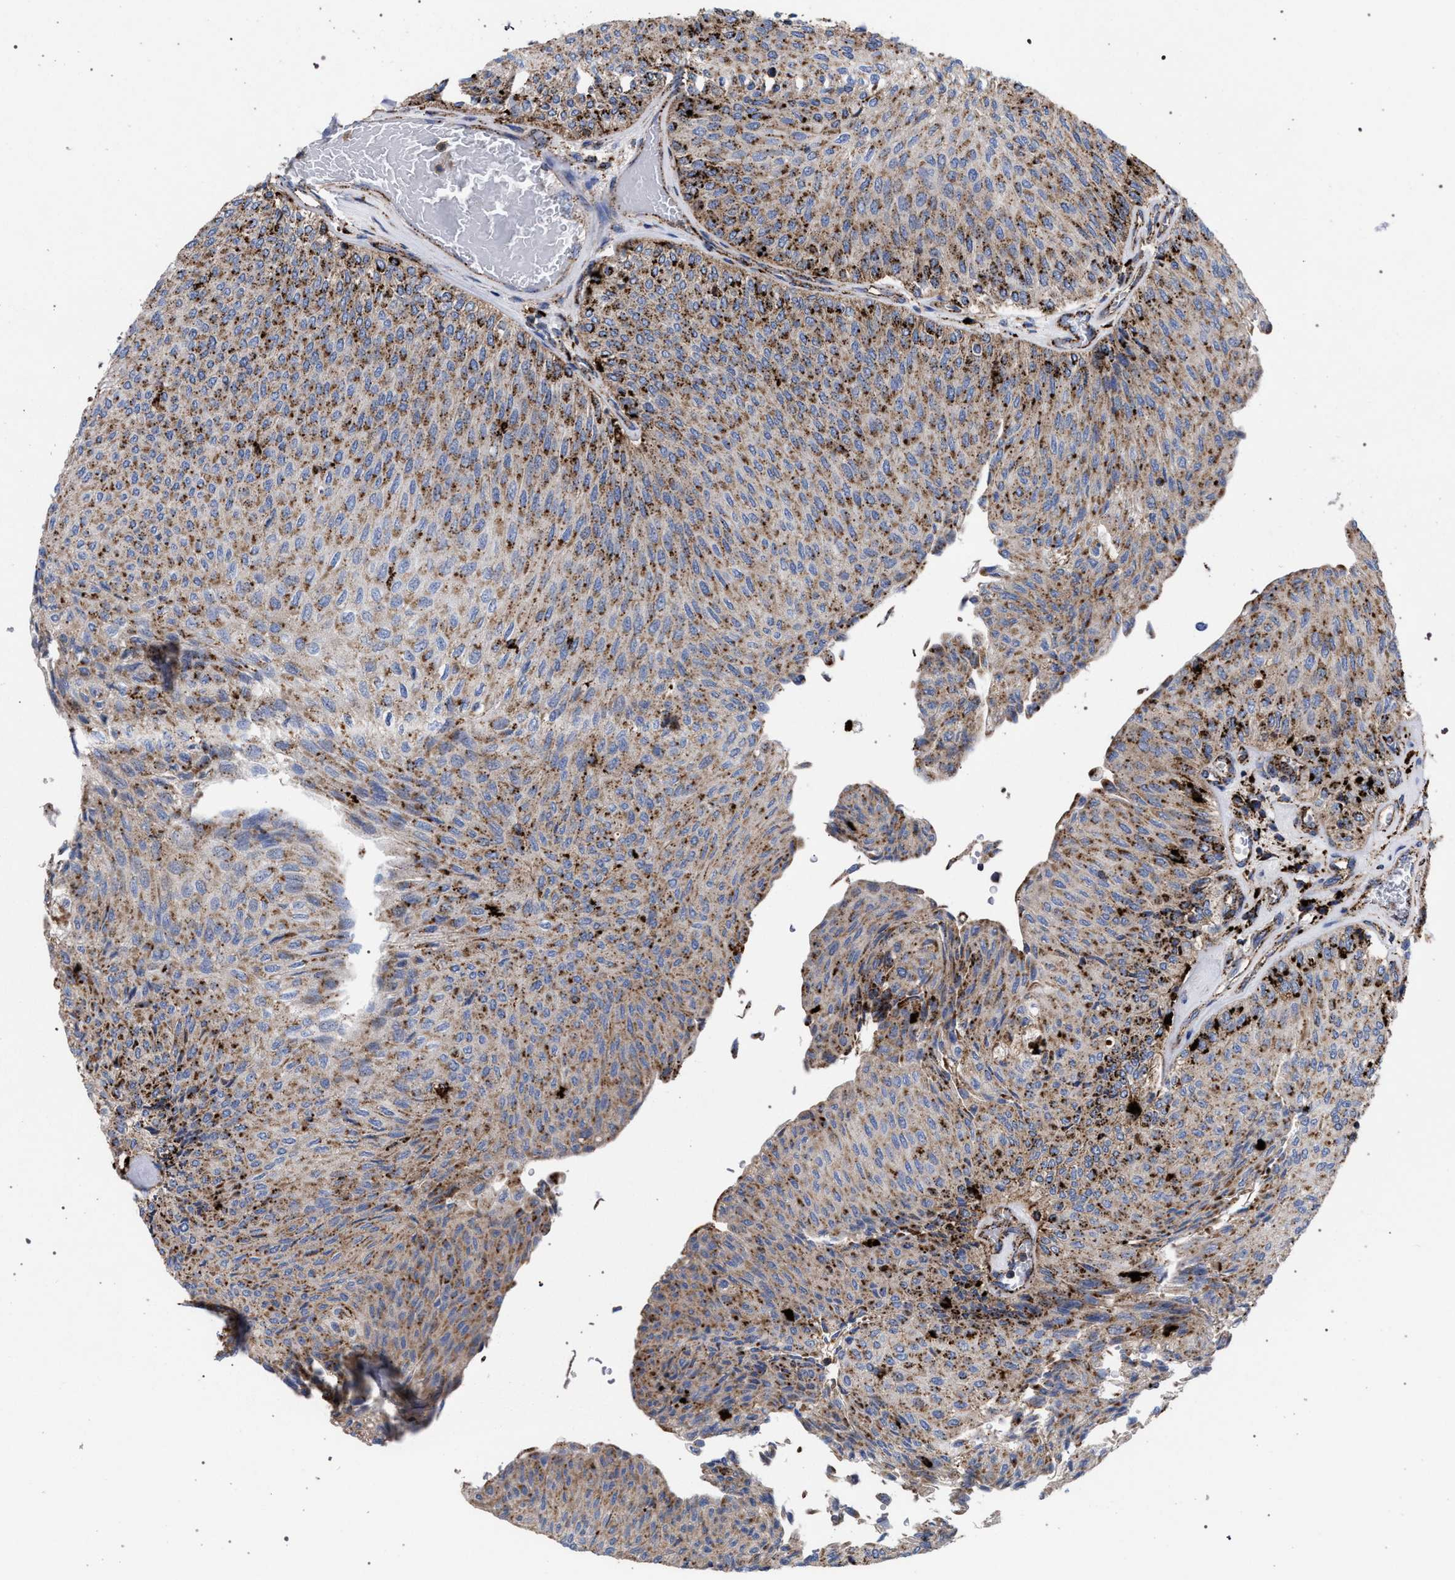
{"staining": {"intensity": "moderate", "quantity": ">75%", "location": "cytoplasmic/membranous"}, "tissue": "urothelial cancer", "cell_type": "Tumor cells", "image_type": "cancer", "snomed": [{"axis": "morphology", "description": "Urothelial carcinoma, Low grade"}, {"axis": "topography", "description": "Urinary bladder"}], "caption": "Approximately >75% of tumor cells in human low-grade urothelial carcinoma show moderate cytoplasmic/membranous protein staining as visualized by brown immunohistochemical staining.", "gene": "PPT1", "patient": {"sex": "male", "age": 78}}